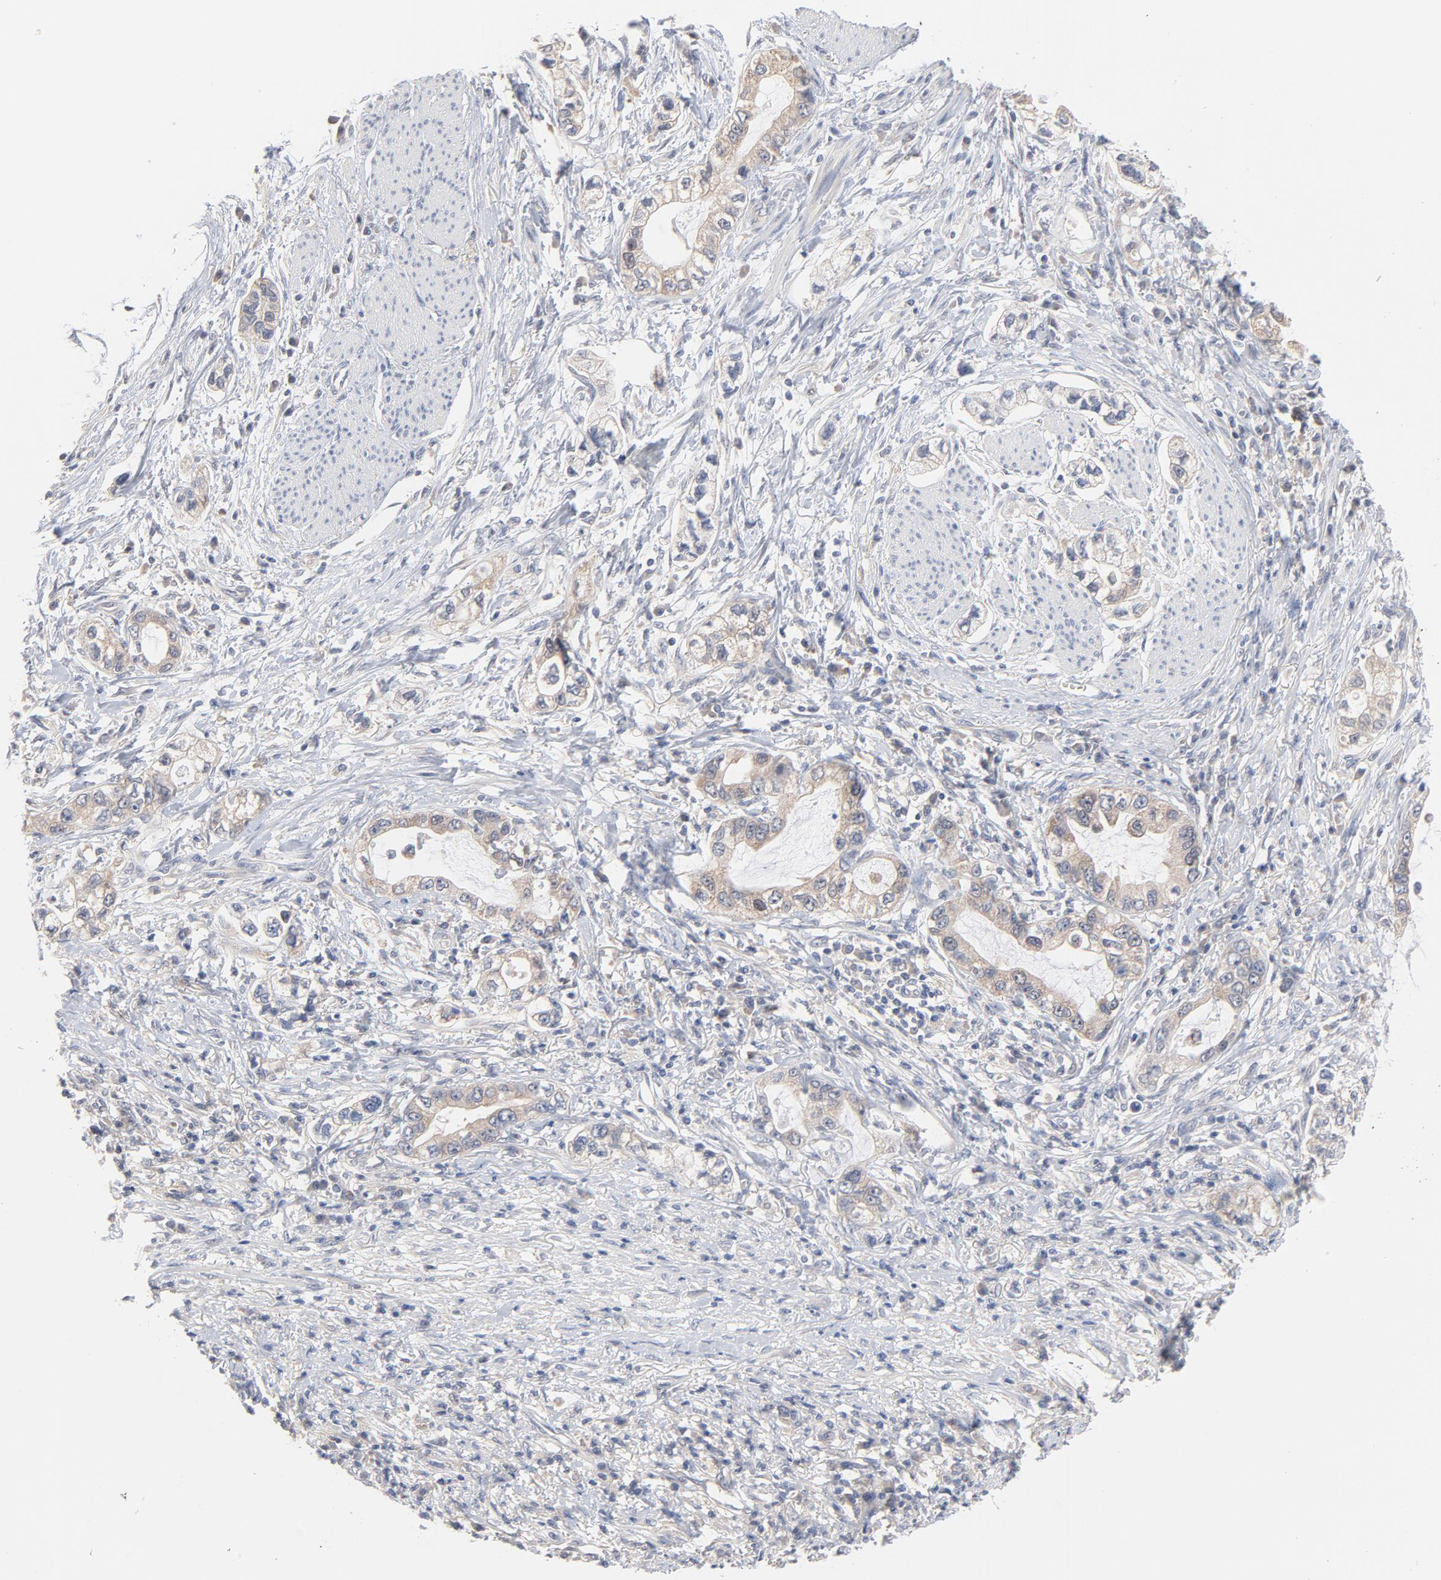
{"staining": {"intensity": "weak", "quantity": "25%-75%", "location": "cytoplasmic/membranous"}, "tissue": "stomach cancer", "cell_type": "Tumor cells", "image_type": "cancer", "snomed": [{"axis": "morphology", "description": "Adenocarcinoma, NOS"}, {"axis": "topography", "description": "Stomach, lower"}], "caption": "Immunohistochemistry (IHC) of stomach cancer demonstrates low levels of weak cytoplasmic/membranous expression in approximately 25%-75% of tumor cells.", "gene": "UBL4A", "patient": {"sex": "female", "age": 93}}